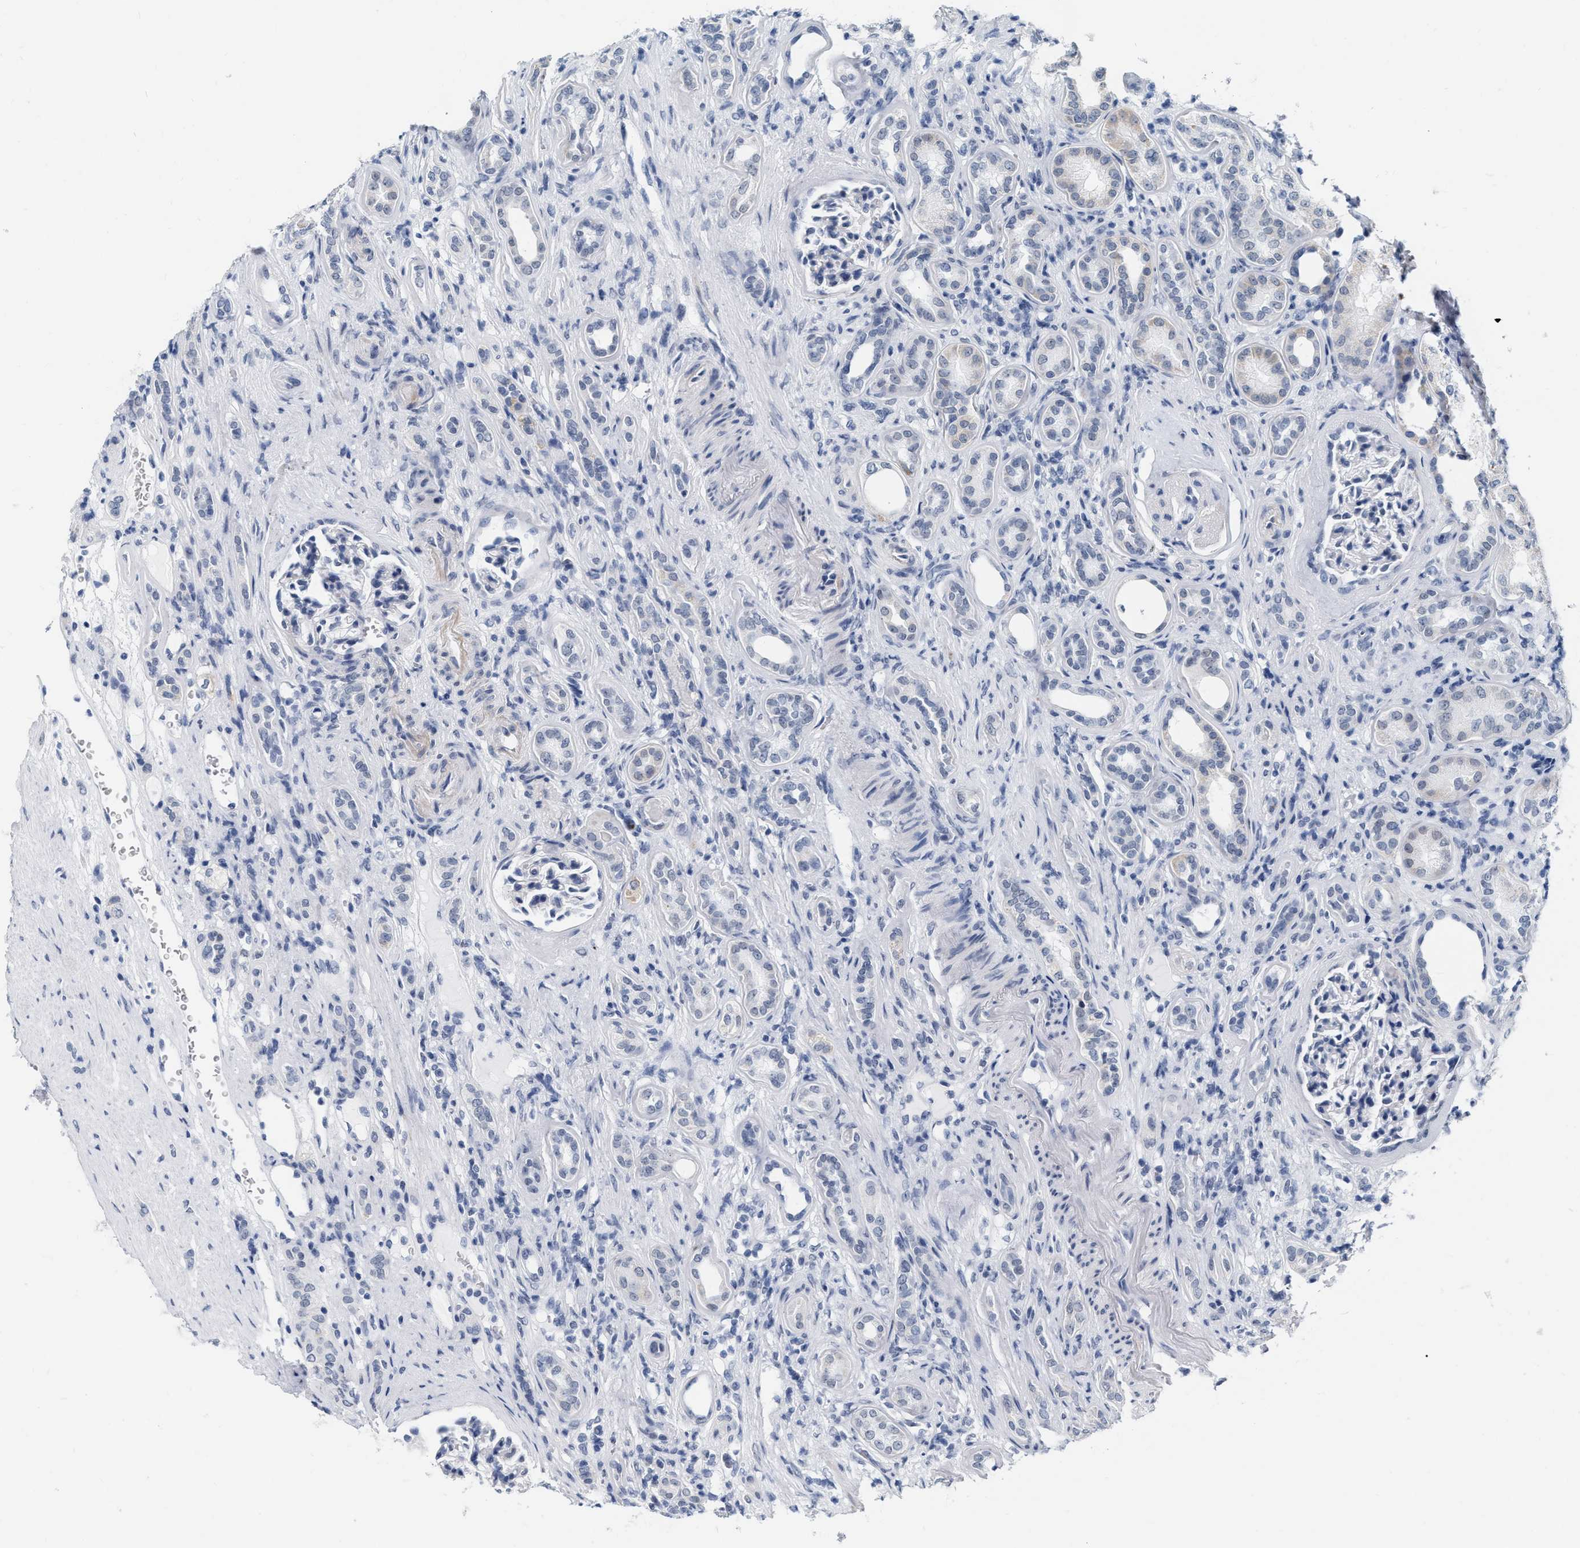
{"staining": {"intensity": "negative", "quantity": "none", "location": "none"}, "tissue": "renal cancer", "cell_type": "Tumor cells", "image_type": "cancer", "snomed": [{"axis": "morphology", "description": "Adenocarcinoma, NOS"}, {"axis": "topography", "description": "Kidney"}], "caption": "Immunohistochemistry histopathology image of adenocarcinoma (renal) stained for a protein (brown), which demonstrates no staining in tumor cells.", "gene": "XIRP1", "patient": {"sex": "female", "age": 69}}